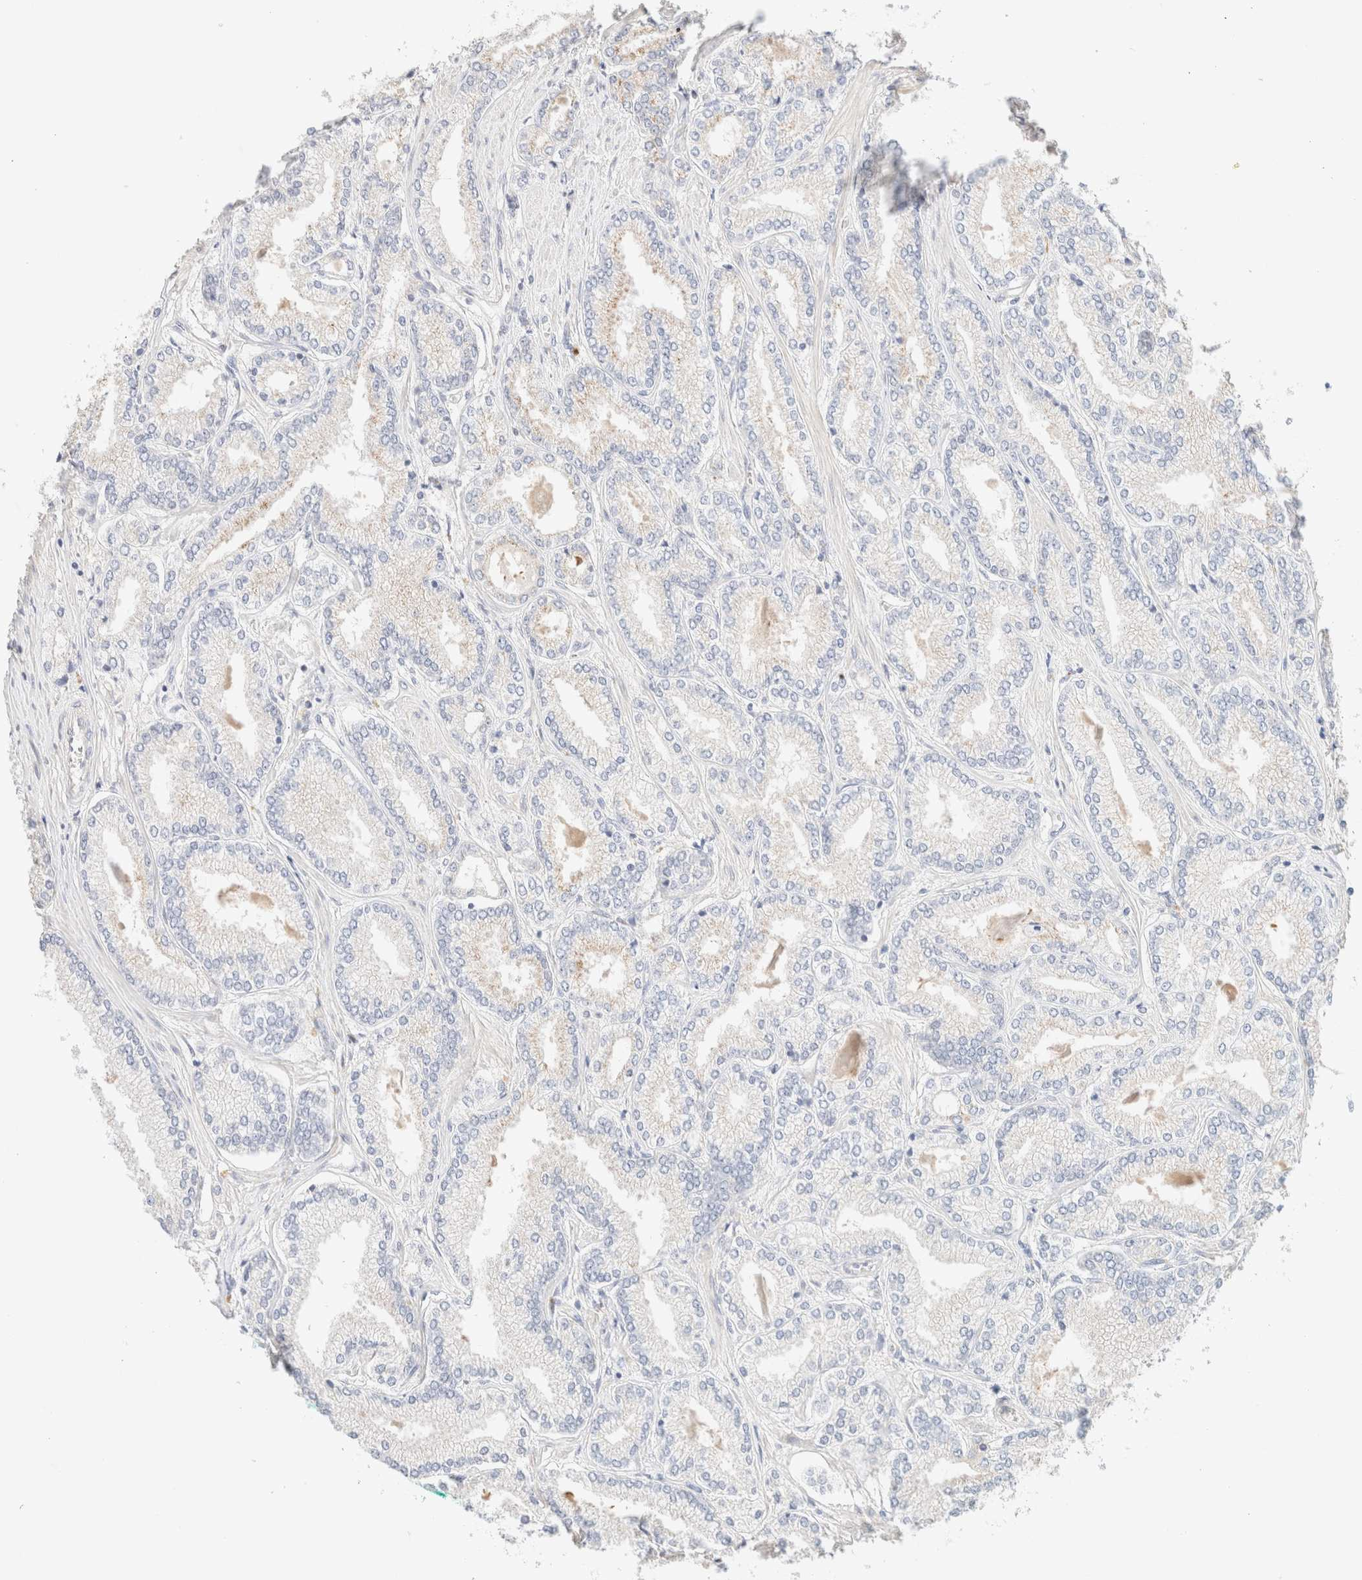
{"staining": {"intensity": "weak", "quantity": "<25%", "location": "cytoplasmic/membranous"}, "tissue": "prostate cancer", "cell_type": "Tumor cells", "image_type": "cancer", "snomed": [{"axis": "morphology", "description": "Adenocarcinoma, Low grade"}, {"axis": "topography", "description": "Prostate"}], "caption": "High magnification brightfield microscopy of low-grade adenocarcinoma (prostate) stained with DAB (brown) and counterstained with hematoxylin (blue): tumor cells show no significant staining.", "gene": "SARM1", "patient": {"sex": "male", "age": 62}}